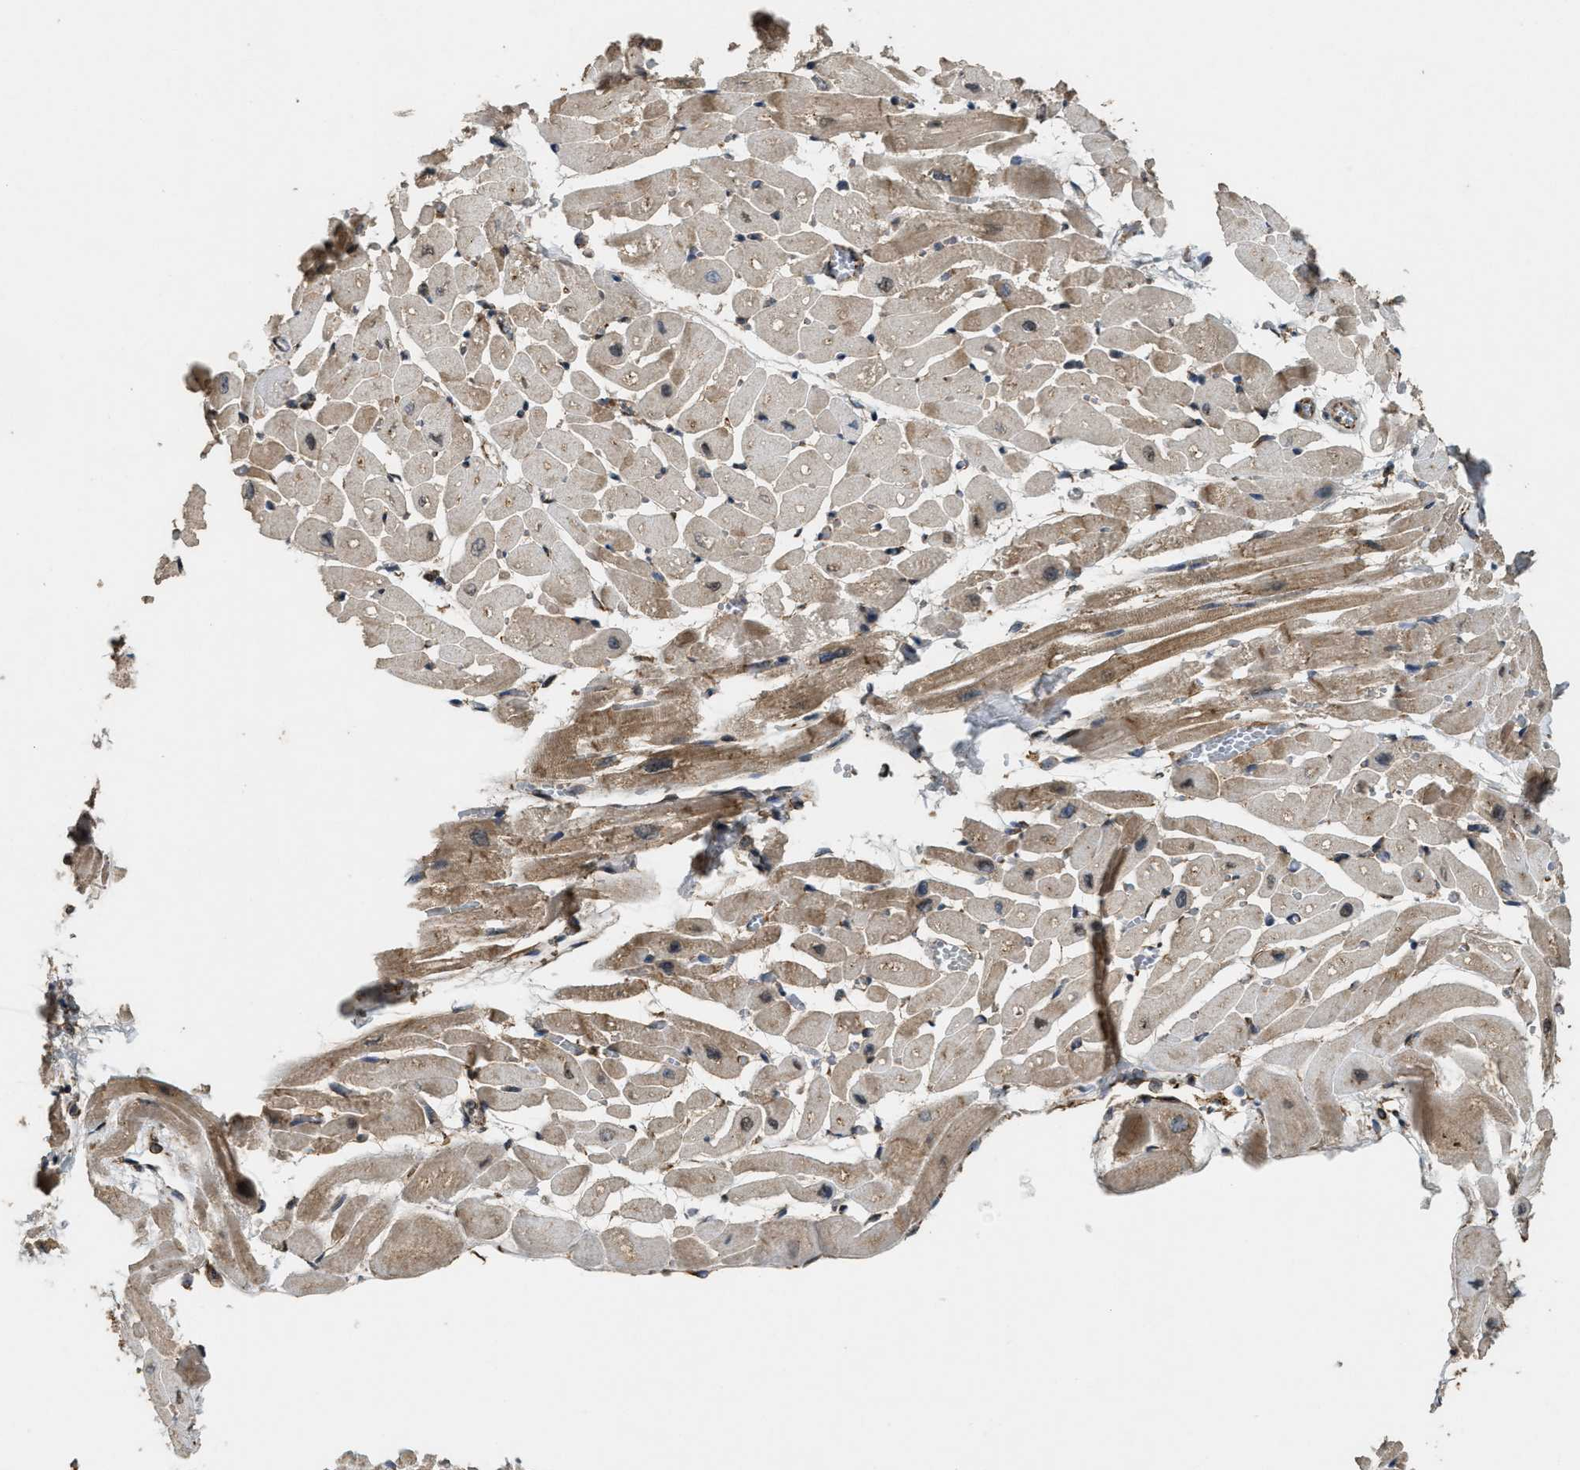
{"staining": {"intensity": "moderate", "quantity": ">75%", "location": "cytoplasmic/membranous"}, "tissue": "heart muscle", "cell_type": "Cardiomyocytes", "image_type": "normal", "snomed": [{"axis": "morphology", "description": "Normal tissue, NOS"}, {"axis": "topography", "description": "Heart"}], "caption": "Unremarkable heart muscle was stained to show a protein in brown. There is medium levels of moderate cytoplasmic/membranous positivity in approximately >75% of cardiomyocytes. (Brightfield microscopy of DAB IHC at high magnification).", "gene": "ARHGEF5", "patient": {"sex": "male", "age": 45}}